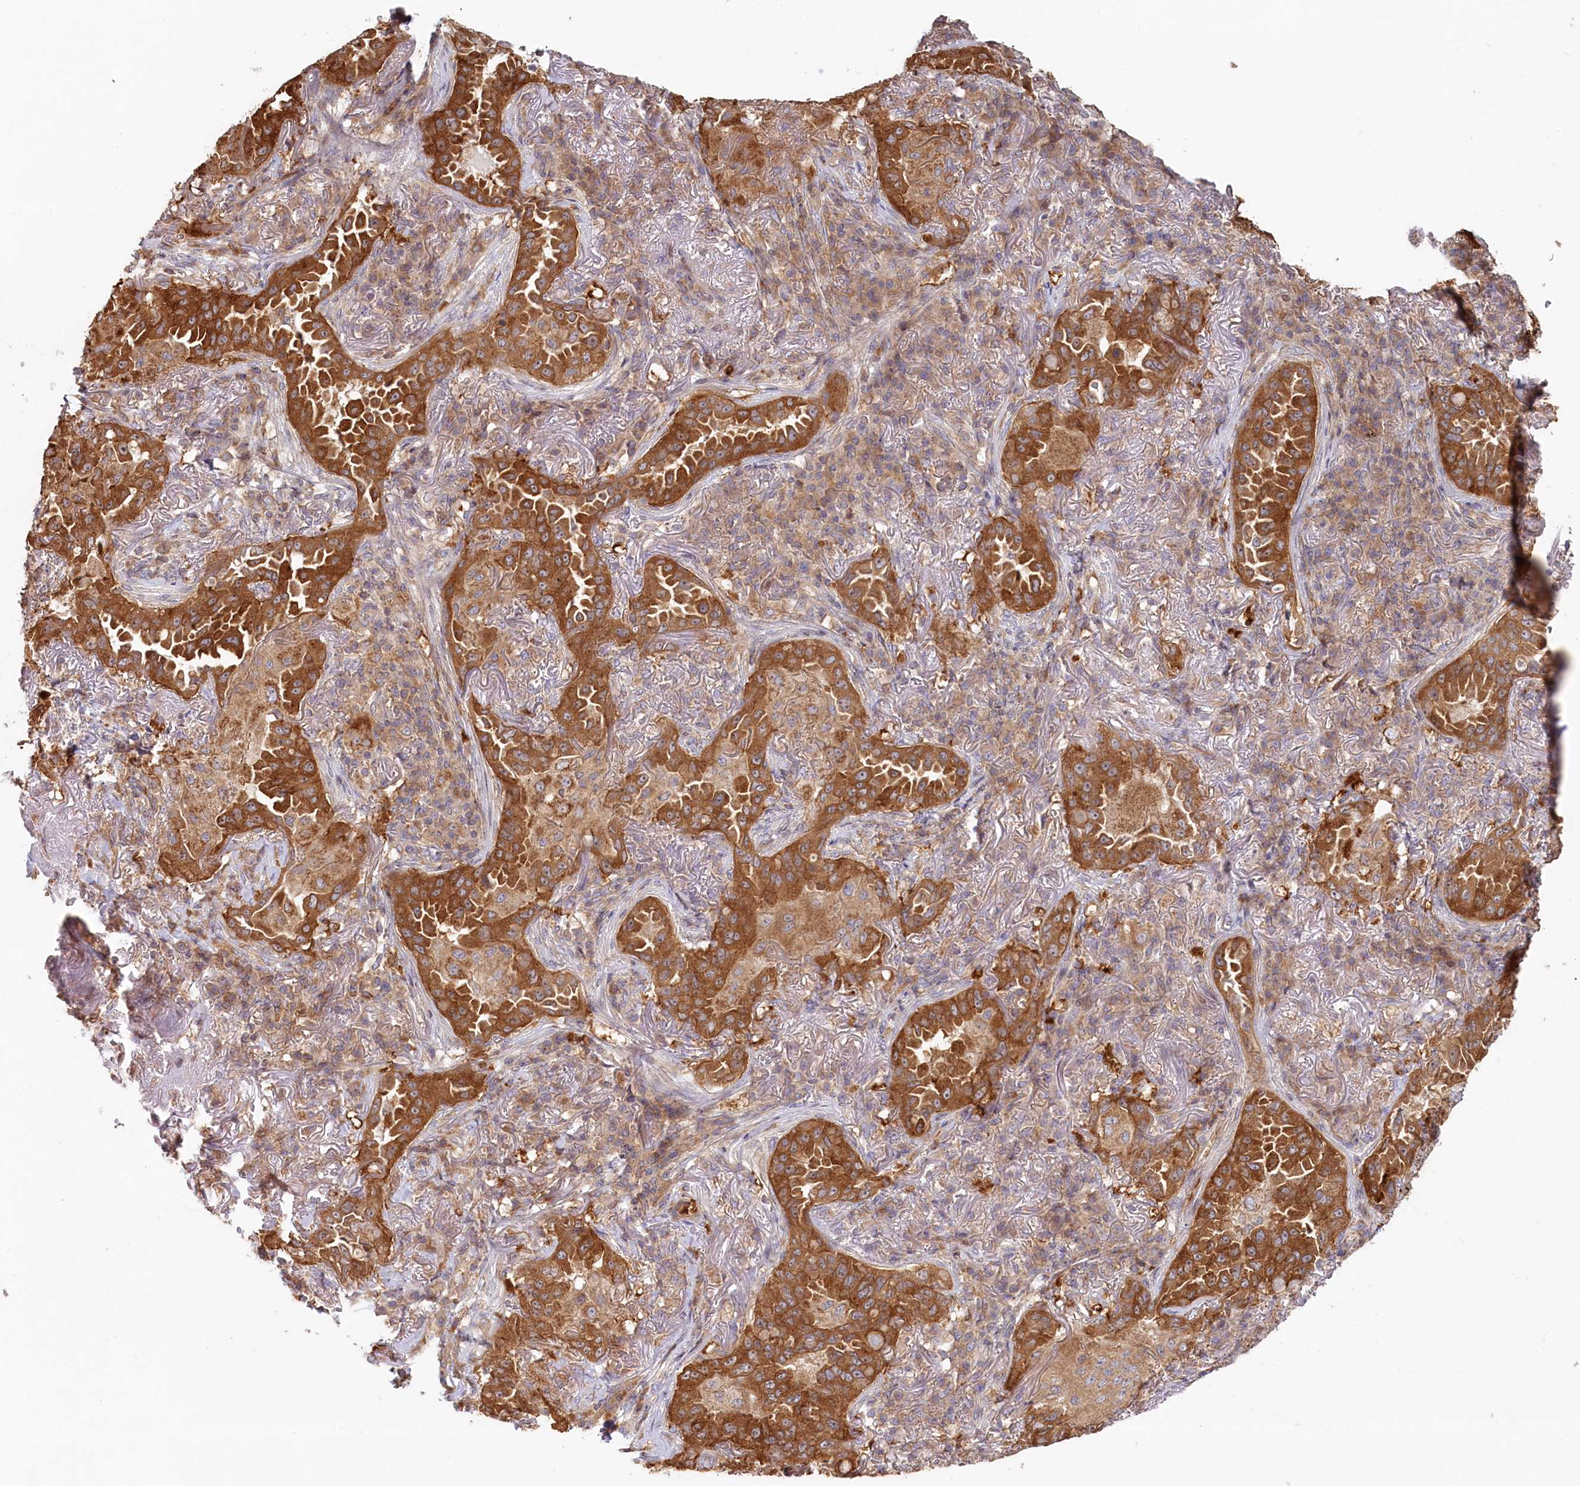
{"staining": {"intensity": "strong", "quantity": ">75%", "location": "cytoplasmic/membranous"}, "tissue": "lung cancer", "cell_type": "Tumor cells", "image_type": "cancer", "snomed": [{"axis": "morphology", "description": "Adenocarcinoma, NOS"}, {"axis": "topography", "description": "Lung"}], "caption": "Tumor cells demonstrate strong cytoplasmic/membranous expression in about >75% of cells in lung cancer.", "gene": "HAL", "patient": {"sex": "female", "age": 69}}